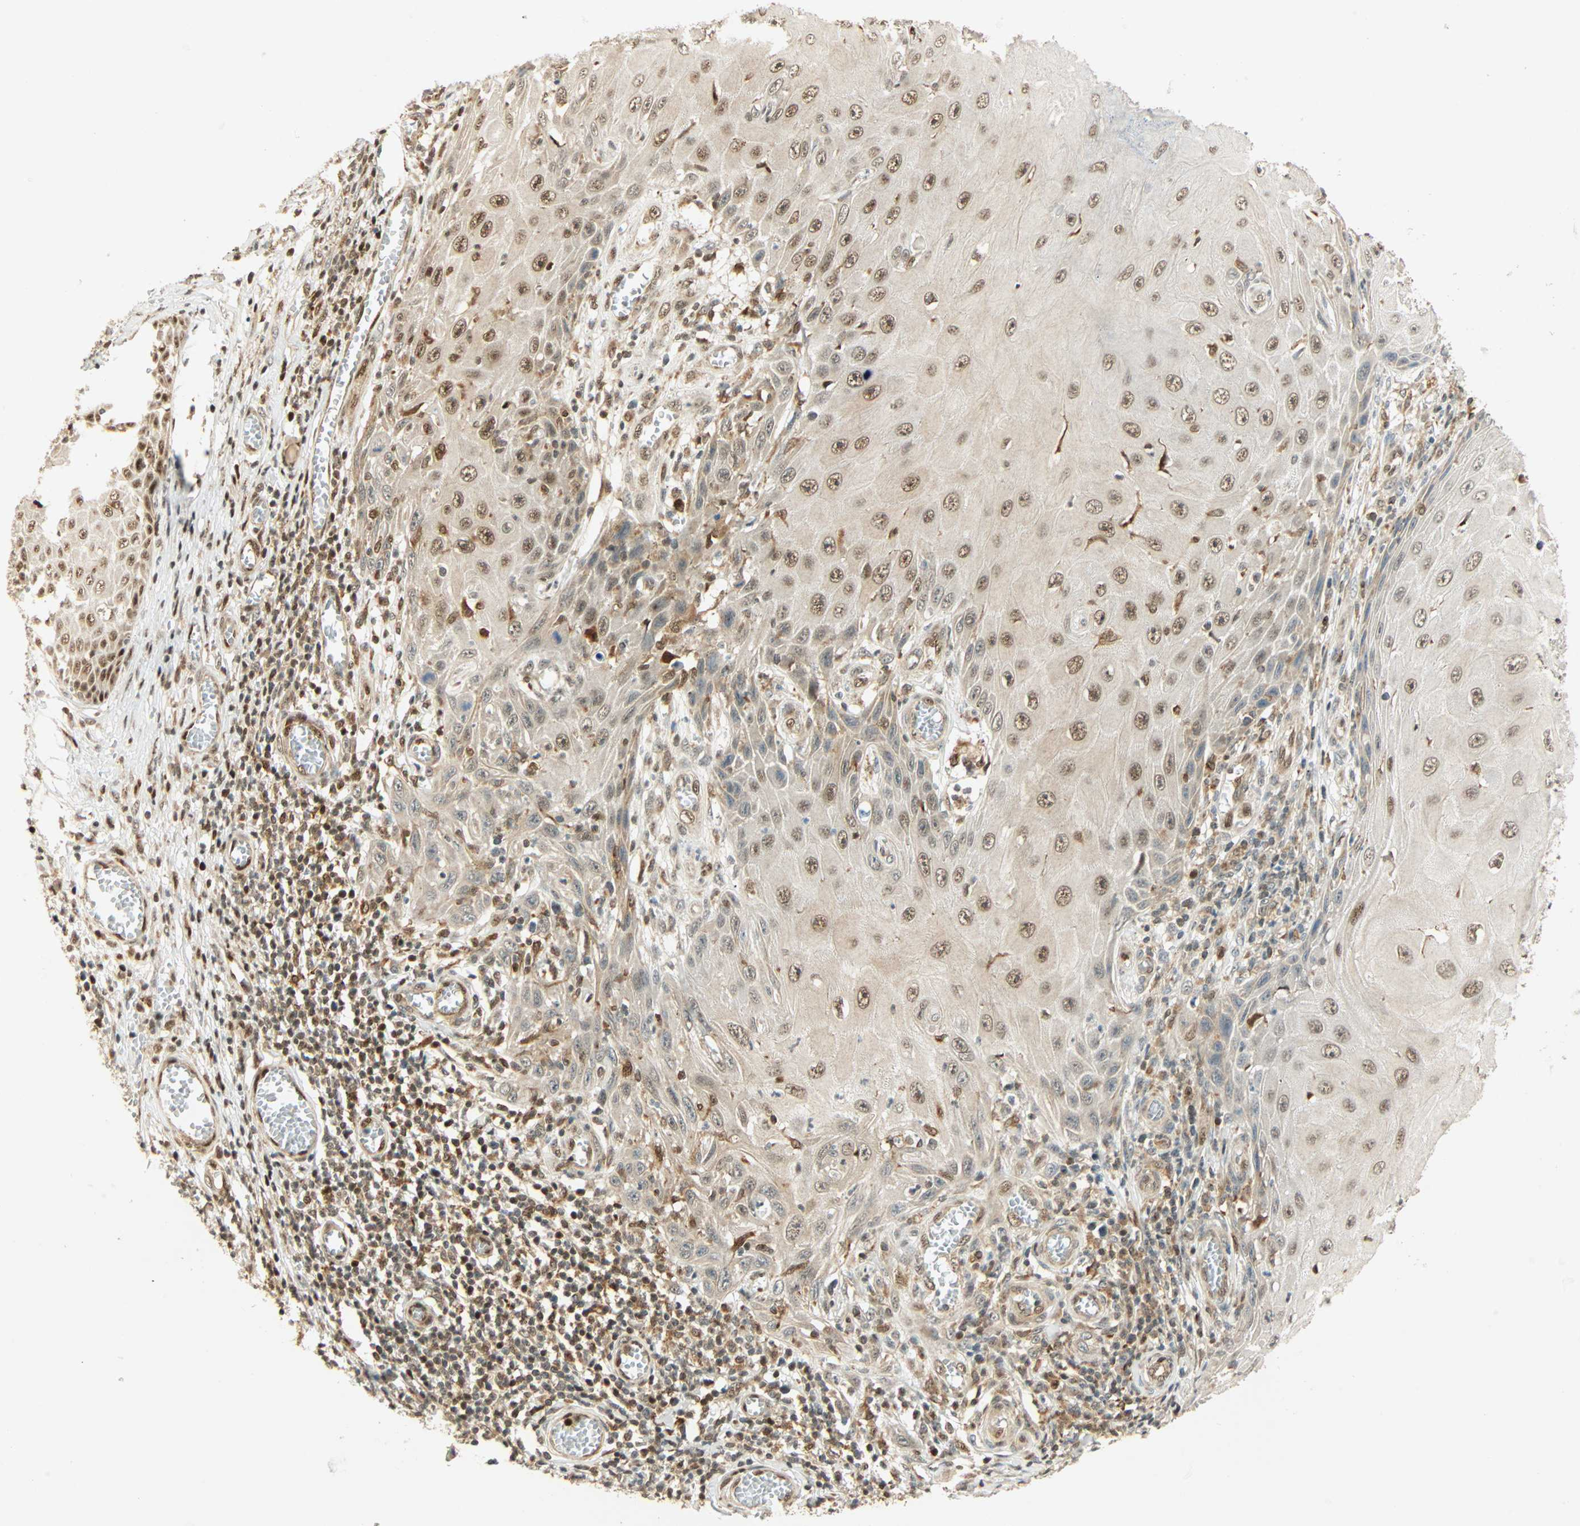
{"staining": {"intensity": "moderate", "quantity": ">75%", "location": "cytoplasmic/membranous,nuclear"}, "tissue": "skin cancer", "cell_type": "Tumor cells", "image_type": "cancer", "snomed": [{"axis": "morphology", "description": "Squamous cell carcinoma, NOS"}, {"axis": "topography", "description": "Skin"}], "caption": "An image showing moderate cytoplasmic/membranous and nuclear staining in approximately >75% of tumor cells in squamous cell carcinoma (skin), as visualized by brown immunohistochemical staining.", "gene": "PNPLA6", "patient": {"sex": "female", "age": 73}}